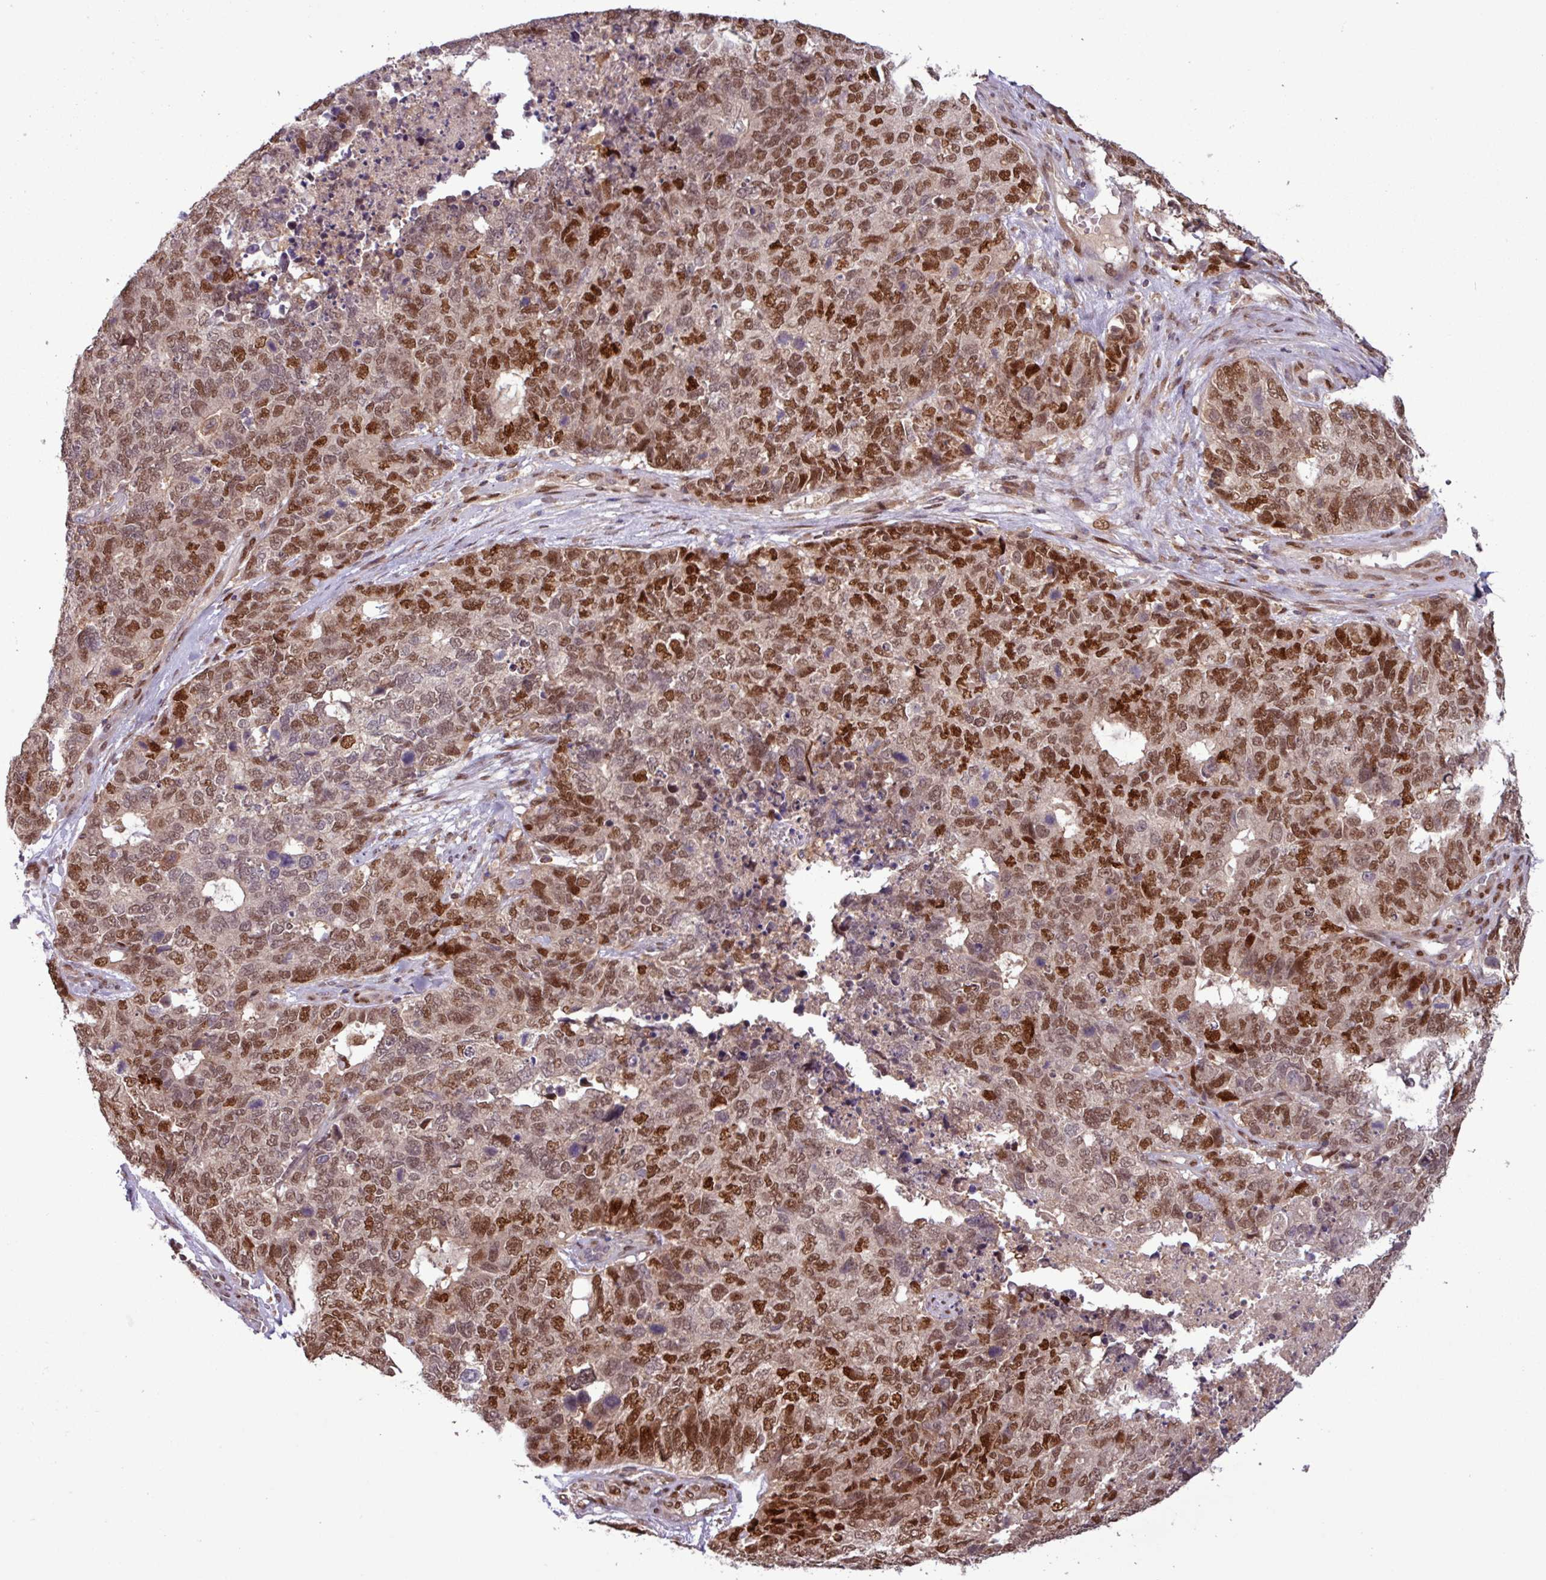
{"staining": {"intensity": "moderate", "quantity": ">75%", "location": "nuclear"}, "tissue": "cervical cancer", "cell_type": "Tumor cells", "image_type": "cancer", "snomed": [{"axis": "morphology", "description": "Squamous cell carcinoma, NOS"}, {"axis": "topography", "description": "Cervix"}], "caption": "Protein expression analysis of human cervical squamous cell carcinoma reveals moderate nuclear expression in approximately >75% of tumor cells.", "gene": "PRRX1", "patient": {"sex": "female", "age": 63}}